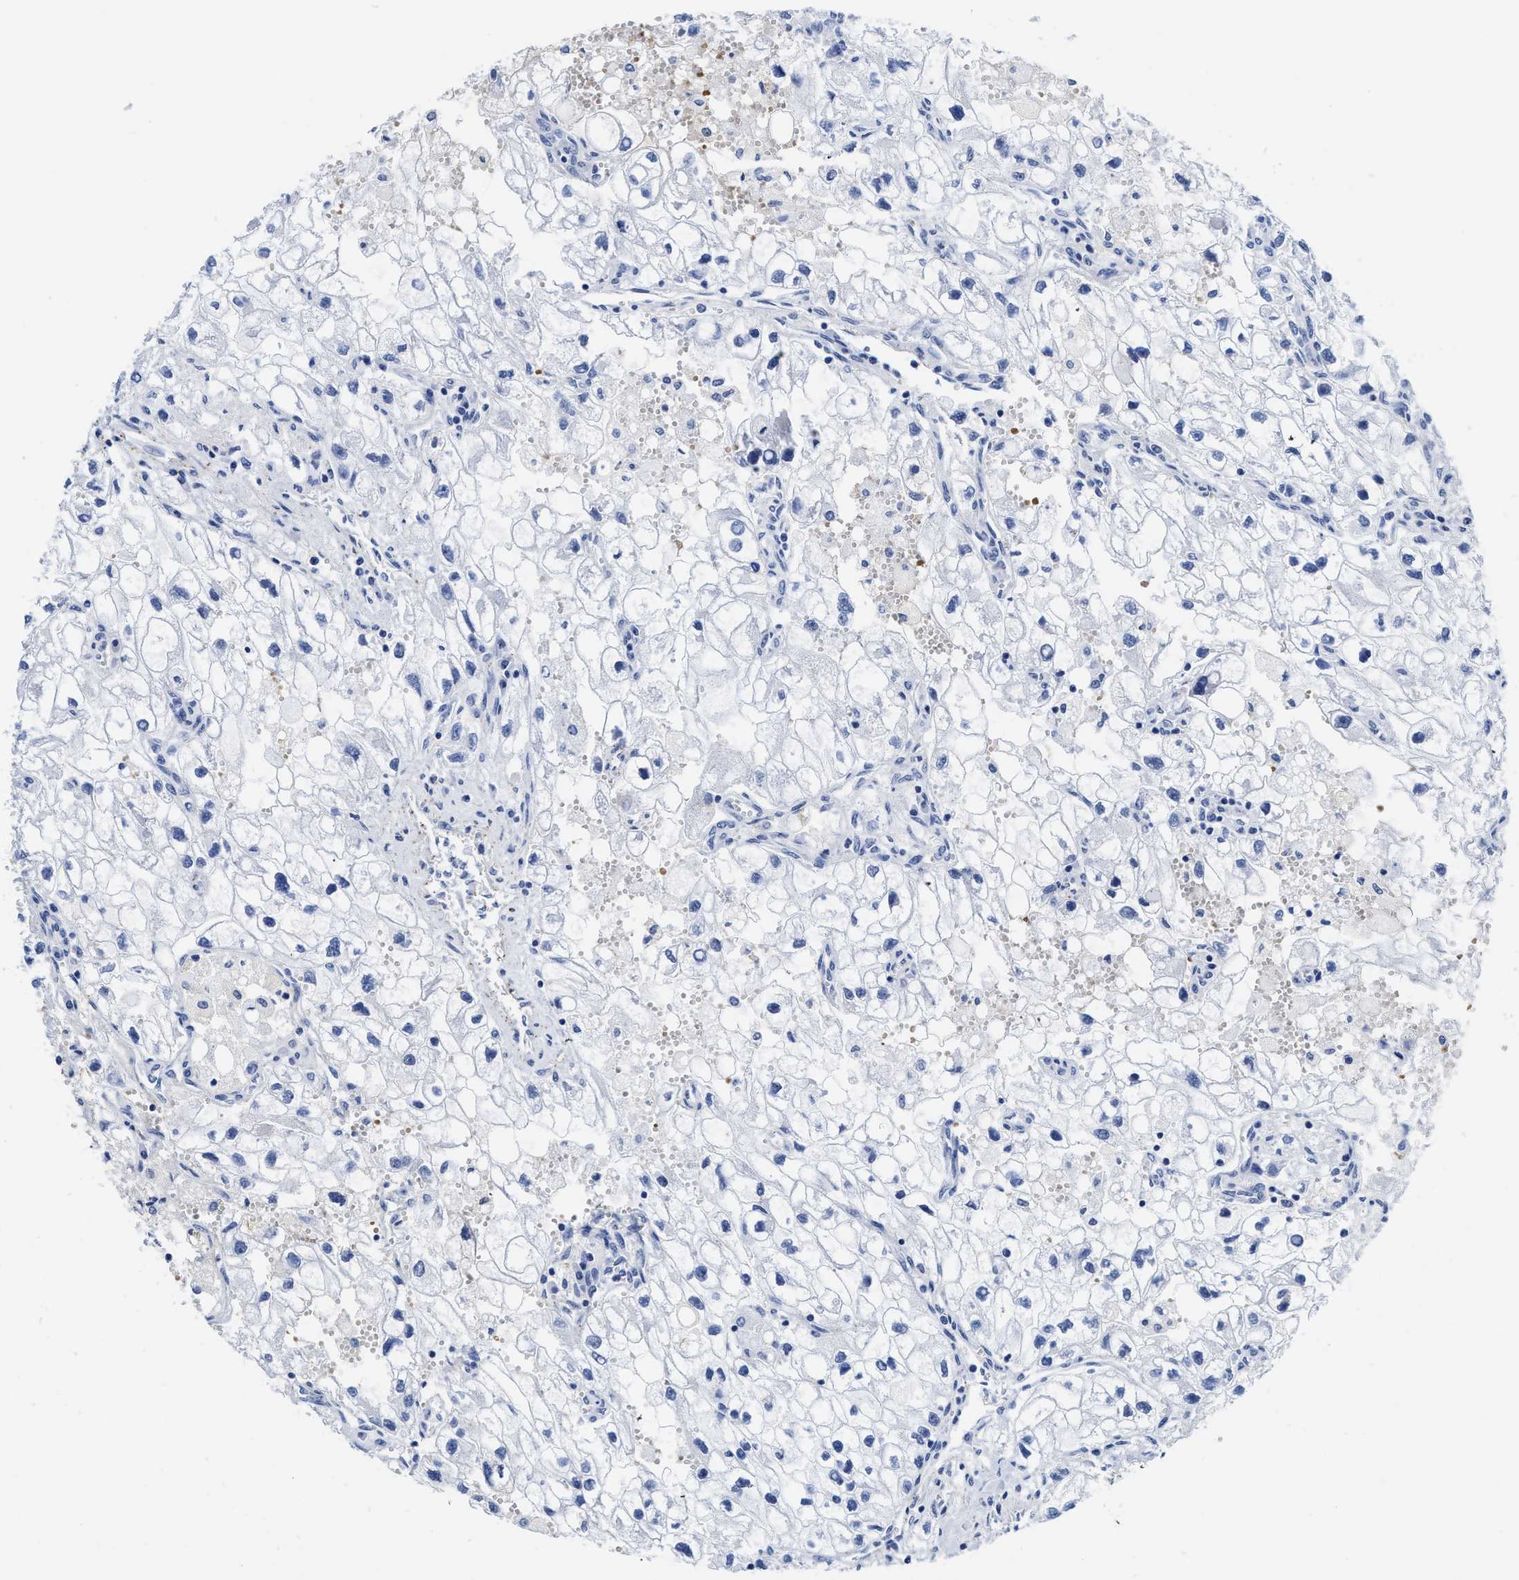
{"staining": {"intensity": "negative", "quantity": "none", "location": "none"}, "tissue": "renal cancer", "cell_type": "Tumor cells", "image_type": "cancer", "snomed": [{"axis": "morphology", "description": "Adenocarcinoma, NOS"}, {"axis": "topography", "description": "Kidney"}], "caption": "This is an immunohistochemistry histopathology image of human renal cancer. There is no expression in tumor cells.", "gene": "KCNMB3", "patient": {"sex": "female", "age": 70}}